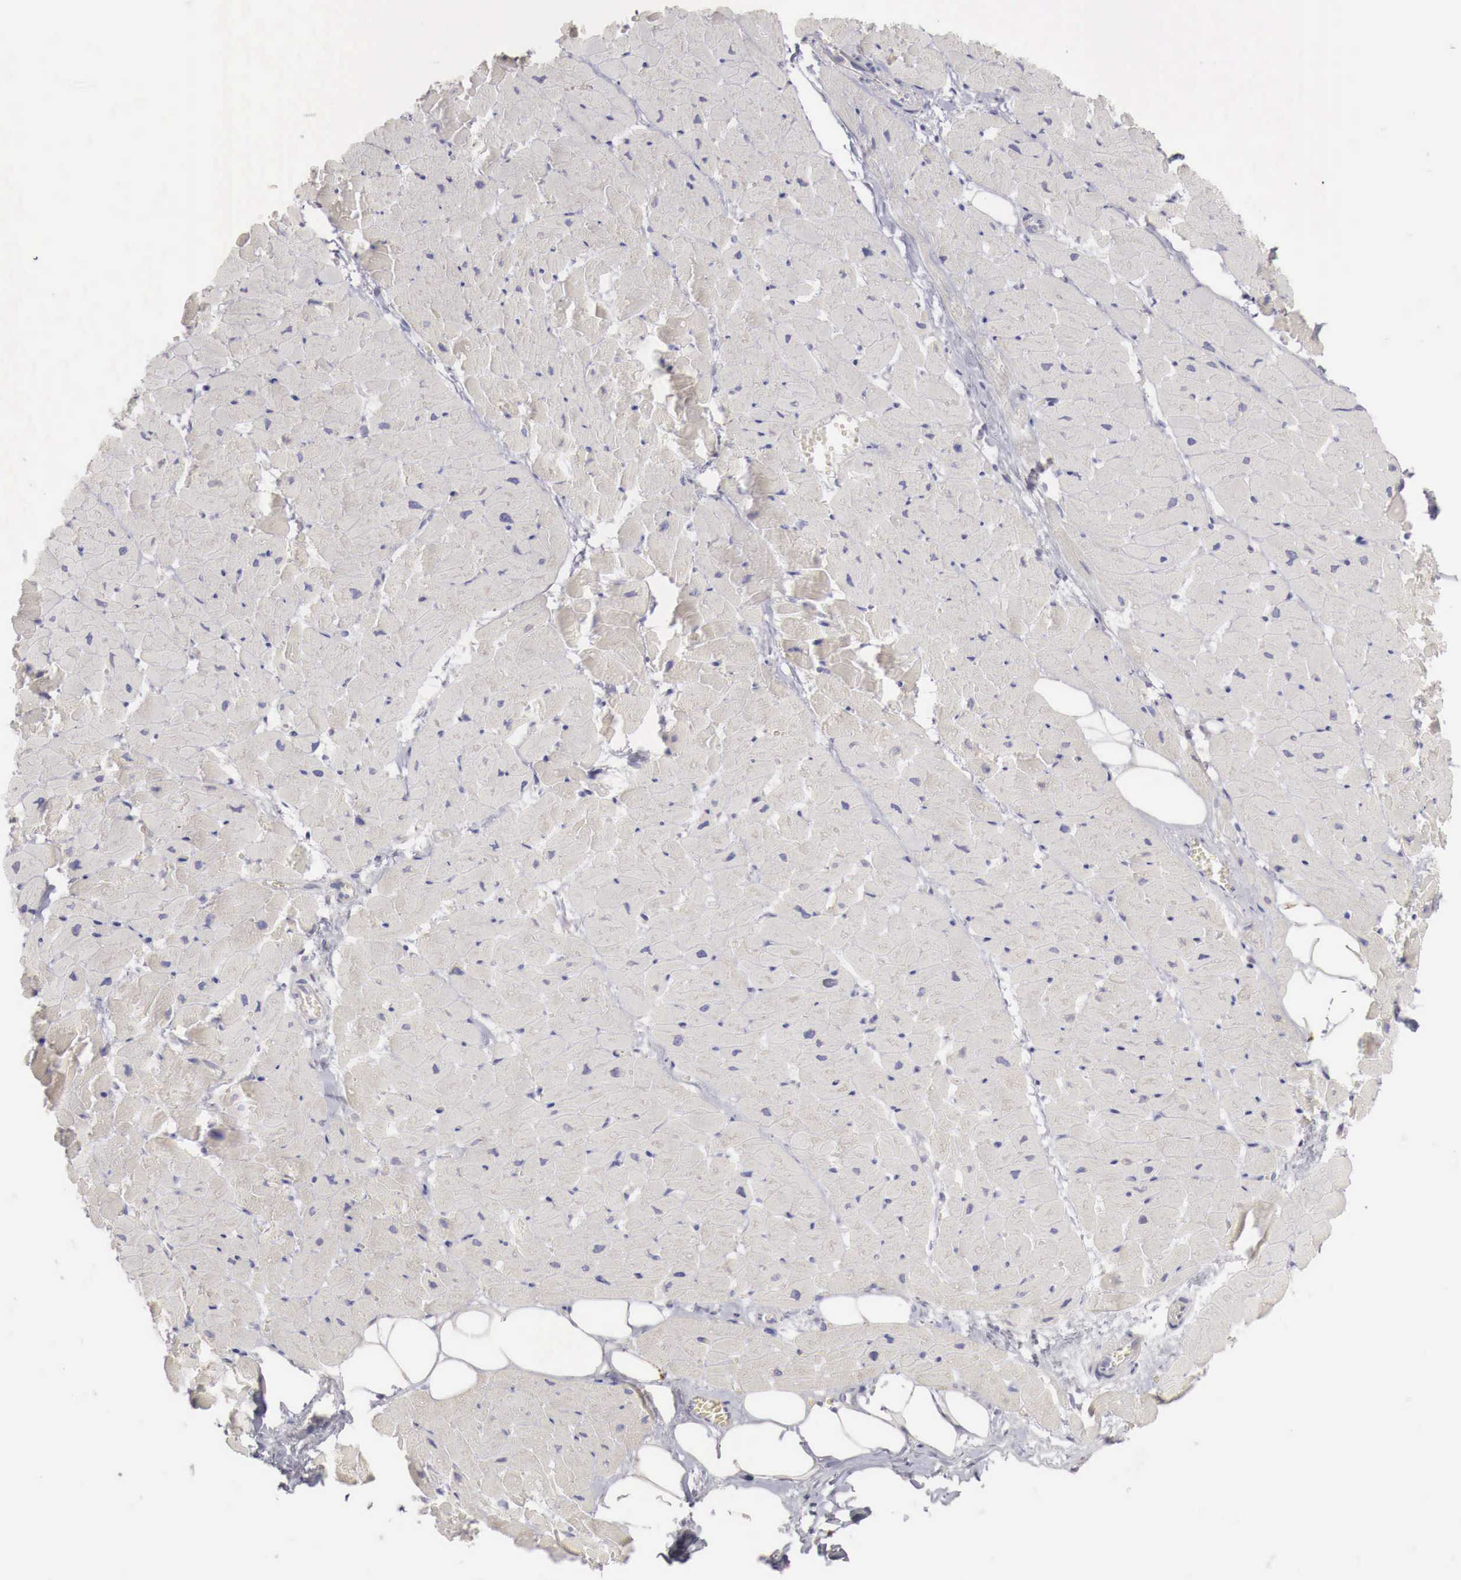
{"staining": {"intensity": "negative", "quantity": "none", "location": "none"}, "tissue": "heart muscle", "cell_type": "Cardiomyocytes", "image_type": "normal", "snomed": [{"axis": "morphology", "description": "Normal tissue, NOS"}, {"axis": "topography", "description": "Heart"}], "caption": "This is an immunohistochemistry (IHC) histopathology image of normal heart muscle. There is no expression in cardiomyocytes.", "gene": "NSDHL", "patient": {"sex": "female", "age": 19}}